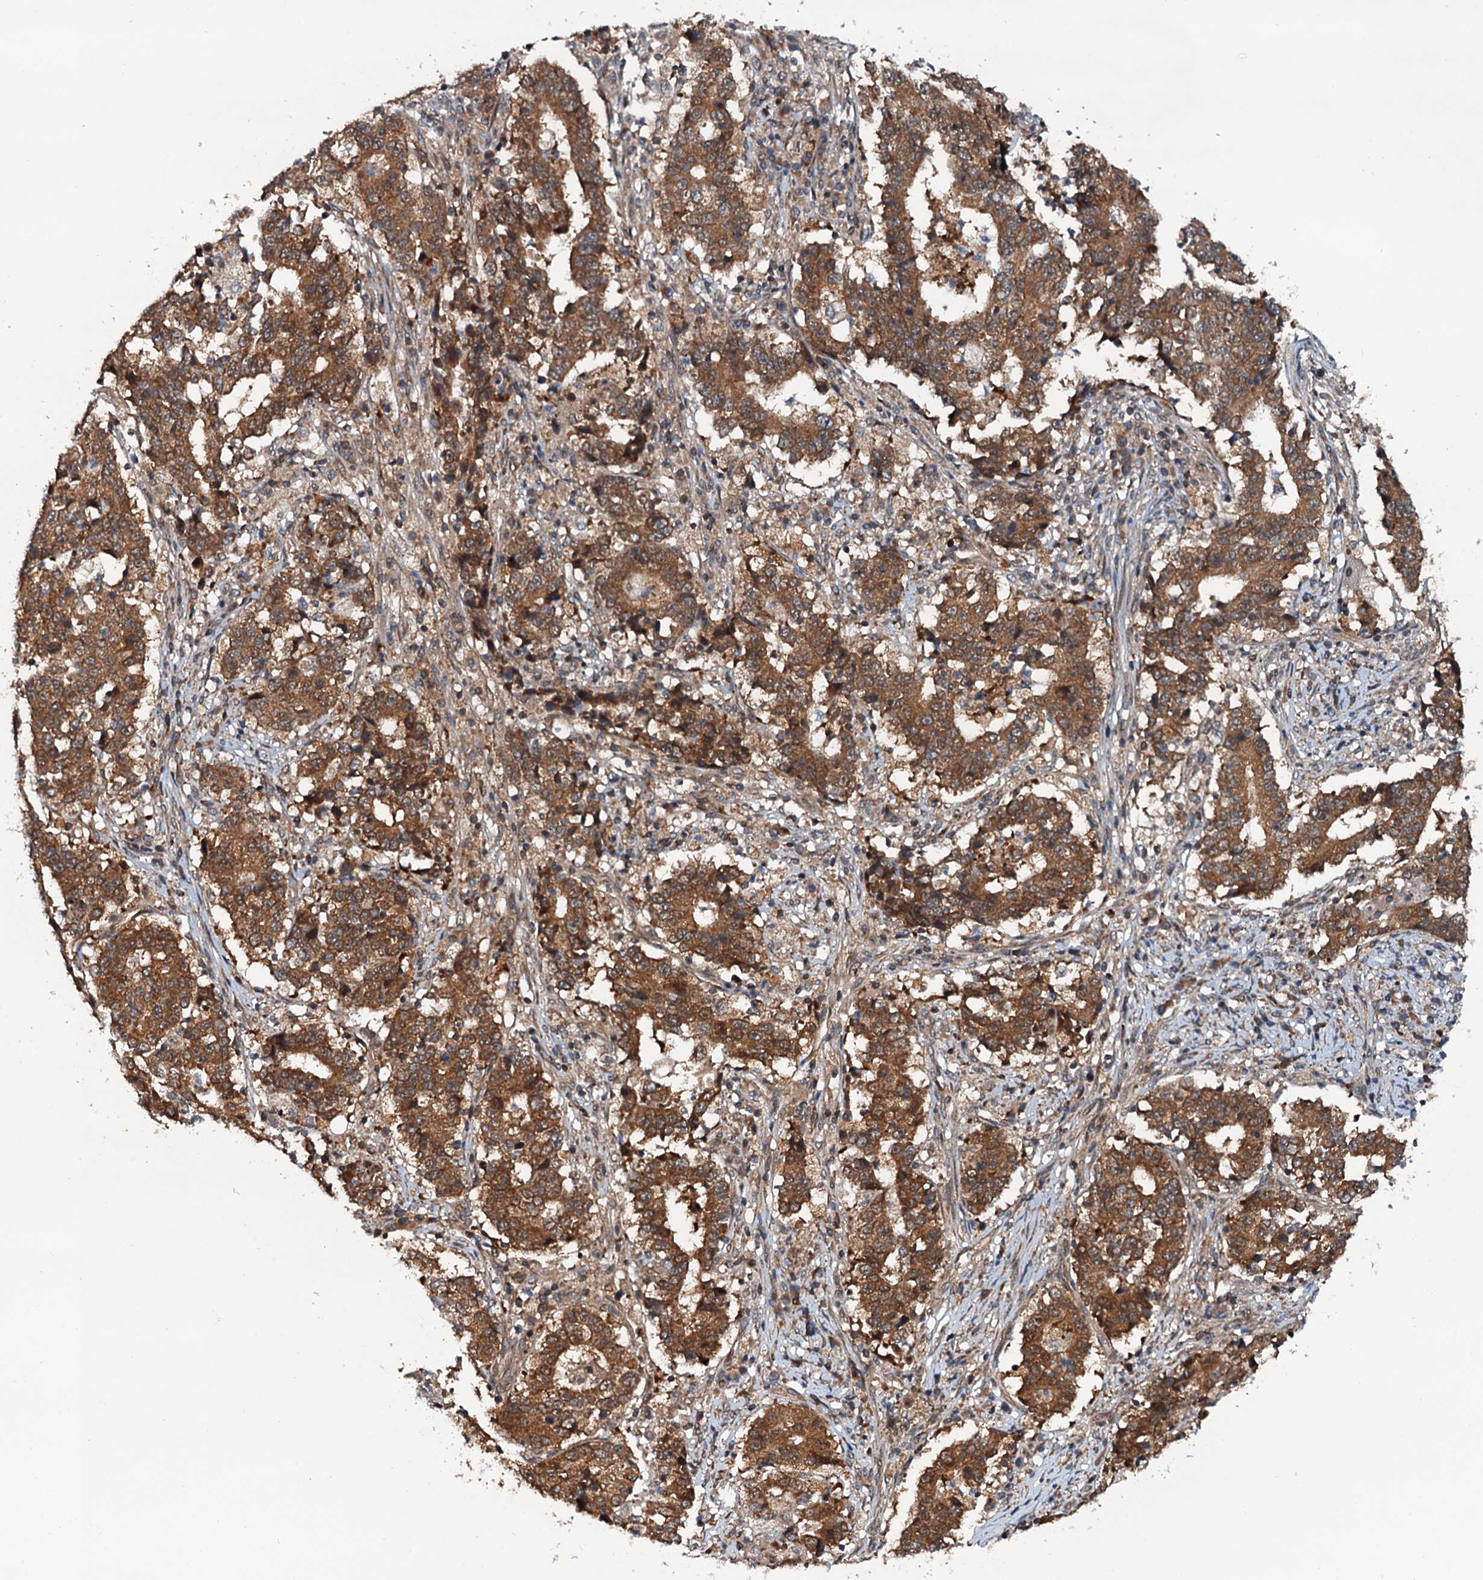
{"staining": {"intensity": "moderate", "quantity": ">75%", "location": "cytoplasmic/membranous"}, "tissue": "stomach cancer", "cell_type": "Tumor cells", "image_type": "cancer", "snomed": [{"axis": "morphology", "description": "Adenocarcinoma, NOS"}, {"axis": "topography", "description": "Stomach"}], "caption": "IHC of human stomach cancer displays medium levels of moderate cytoplasmic/membranous expression in about >75% of tumor cells. The staining was performed using DAB (3,3'-diaminobenzidine), with brown indicating positive protein expression. Nuclei are stained blue with hematoxylin.", "gene": "AAGAB", "patient": {"sex": "male", "age": 59}}